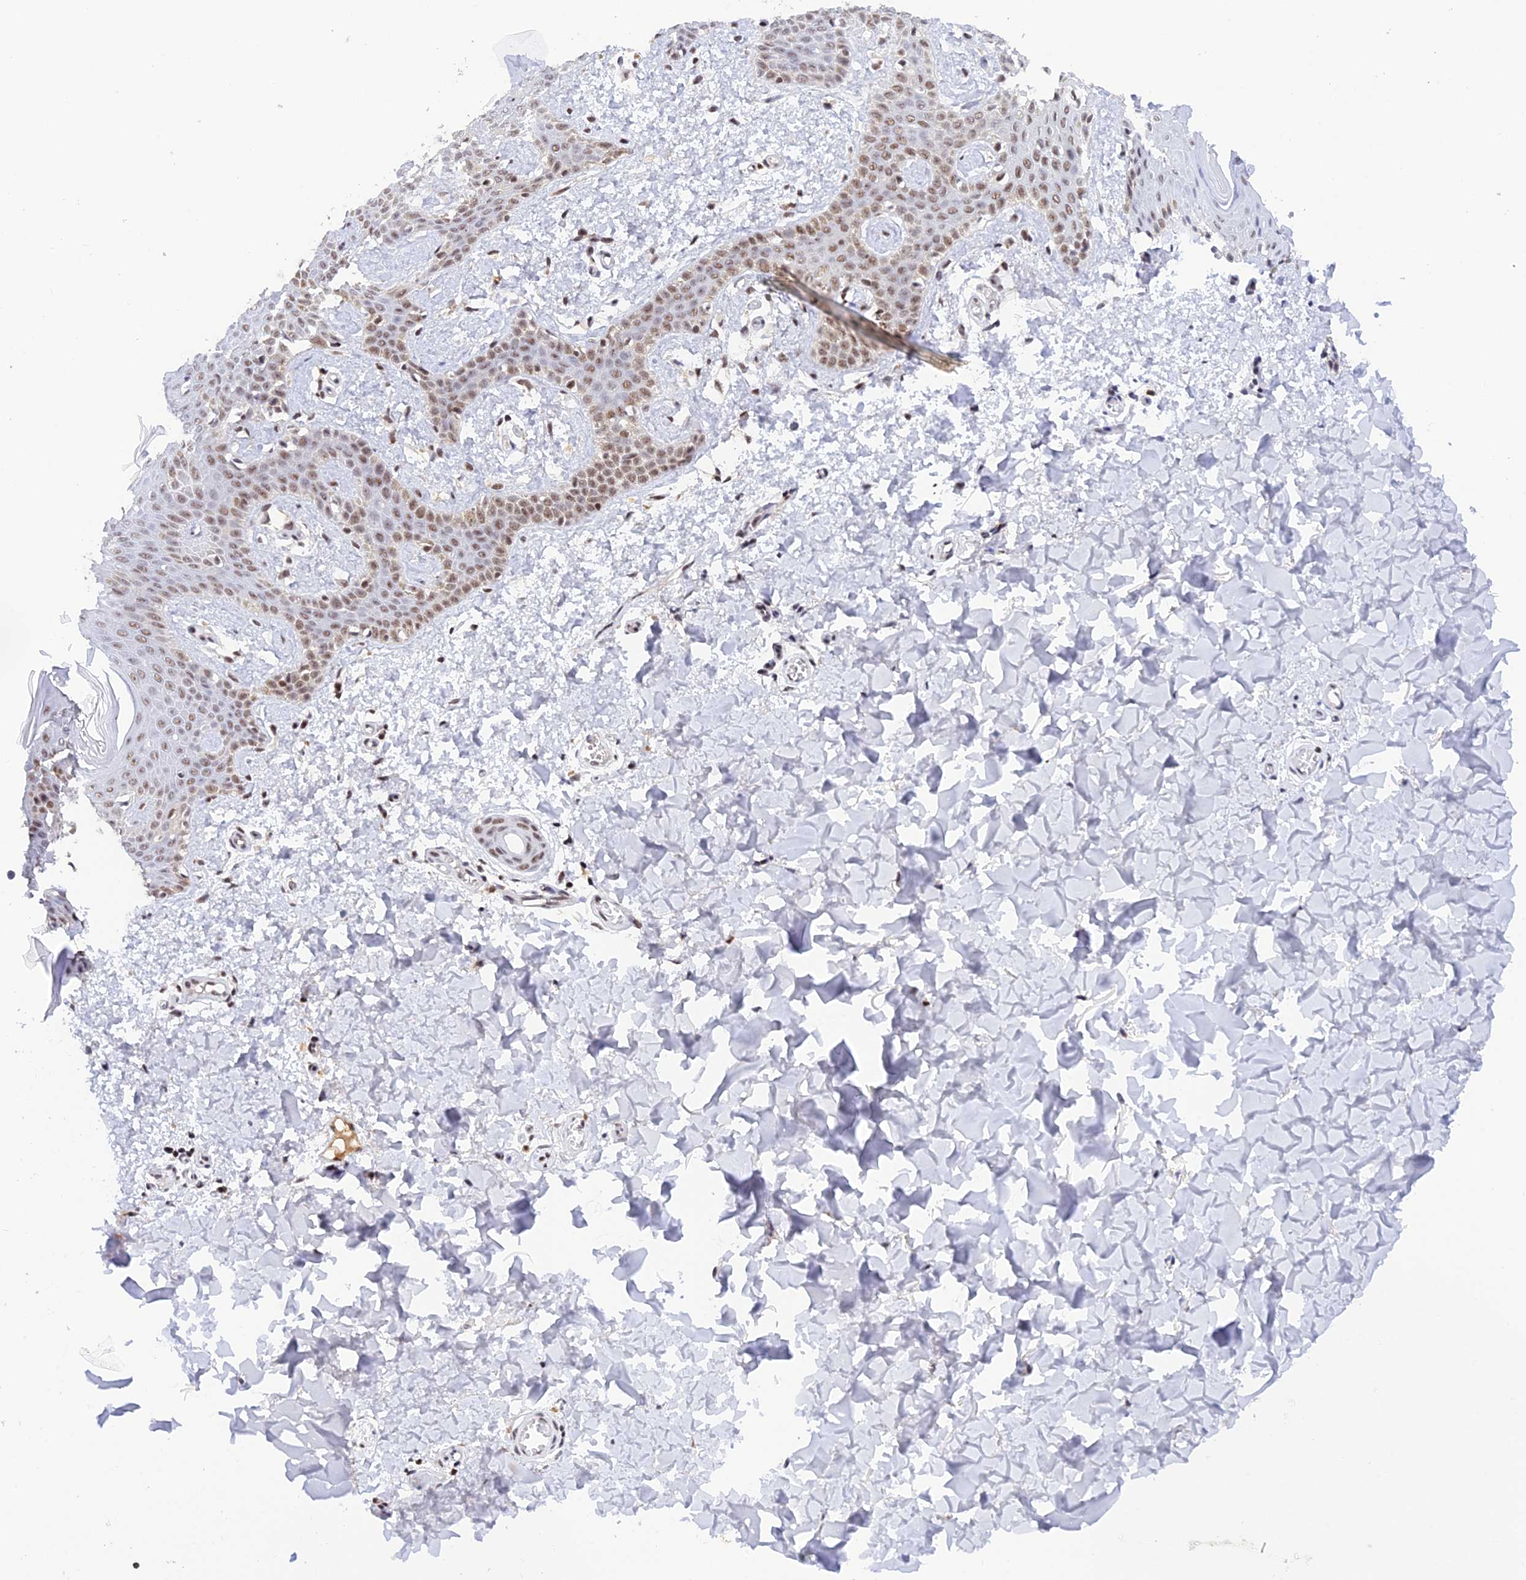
{"staining": {"intensity": "moderate", "quantity": ">75%", "location": "nuclear"}, "tissue": "skin", "cell_type": "Fibroblasts", "image_type": "normal", "snomed": [{"axis": "morphology", "description": "Normal tissue, NOS"}, {"axis": "topography", "description": "Skin"}], "caption": "A histopathology image of skin stained for a protein reveals moderate nuclear brown staining in fibroblasts. The staining was performed using DAB to visualize the protein expression in brown, while the nuclei were stained in blue with hematoxylin (Magnification: 20x).", "gene": "THAP11", "patient": {"sex": "male", "age": 36}}